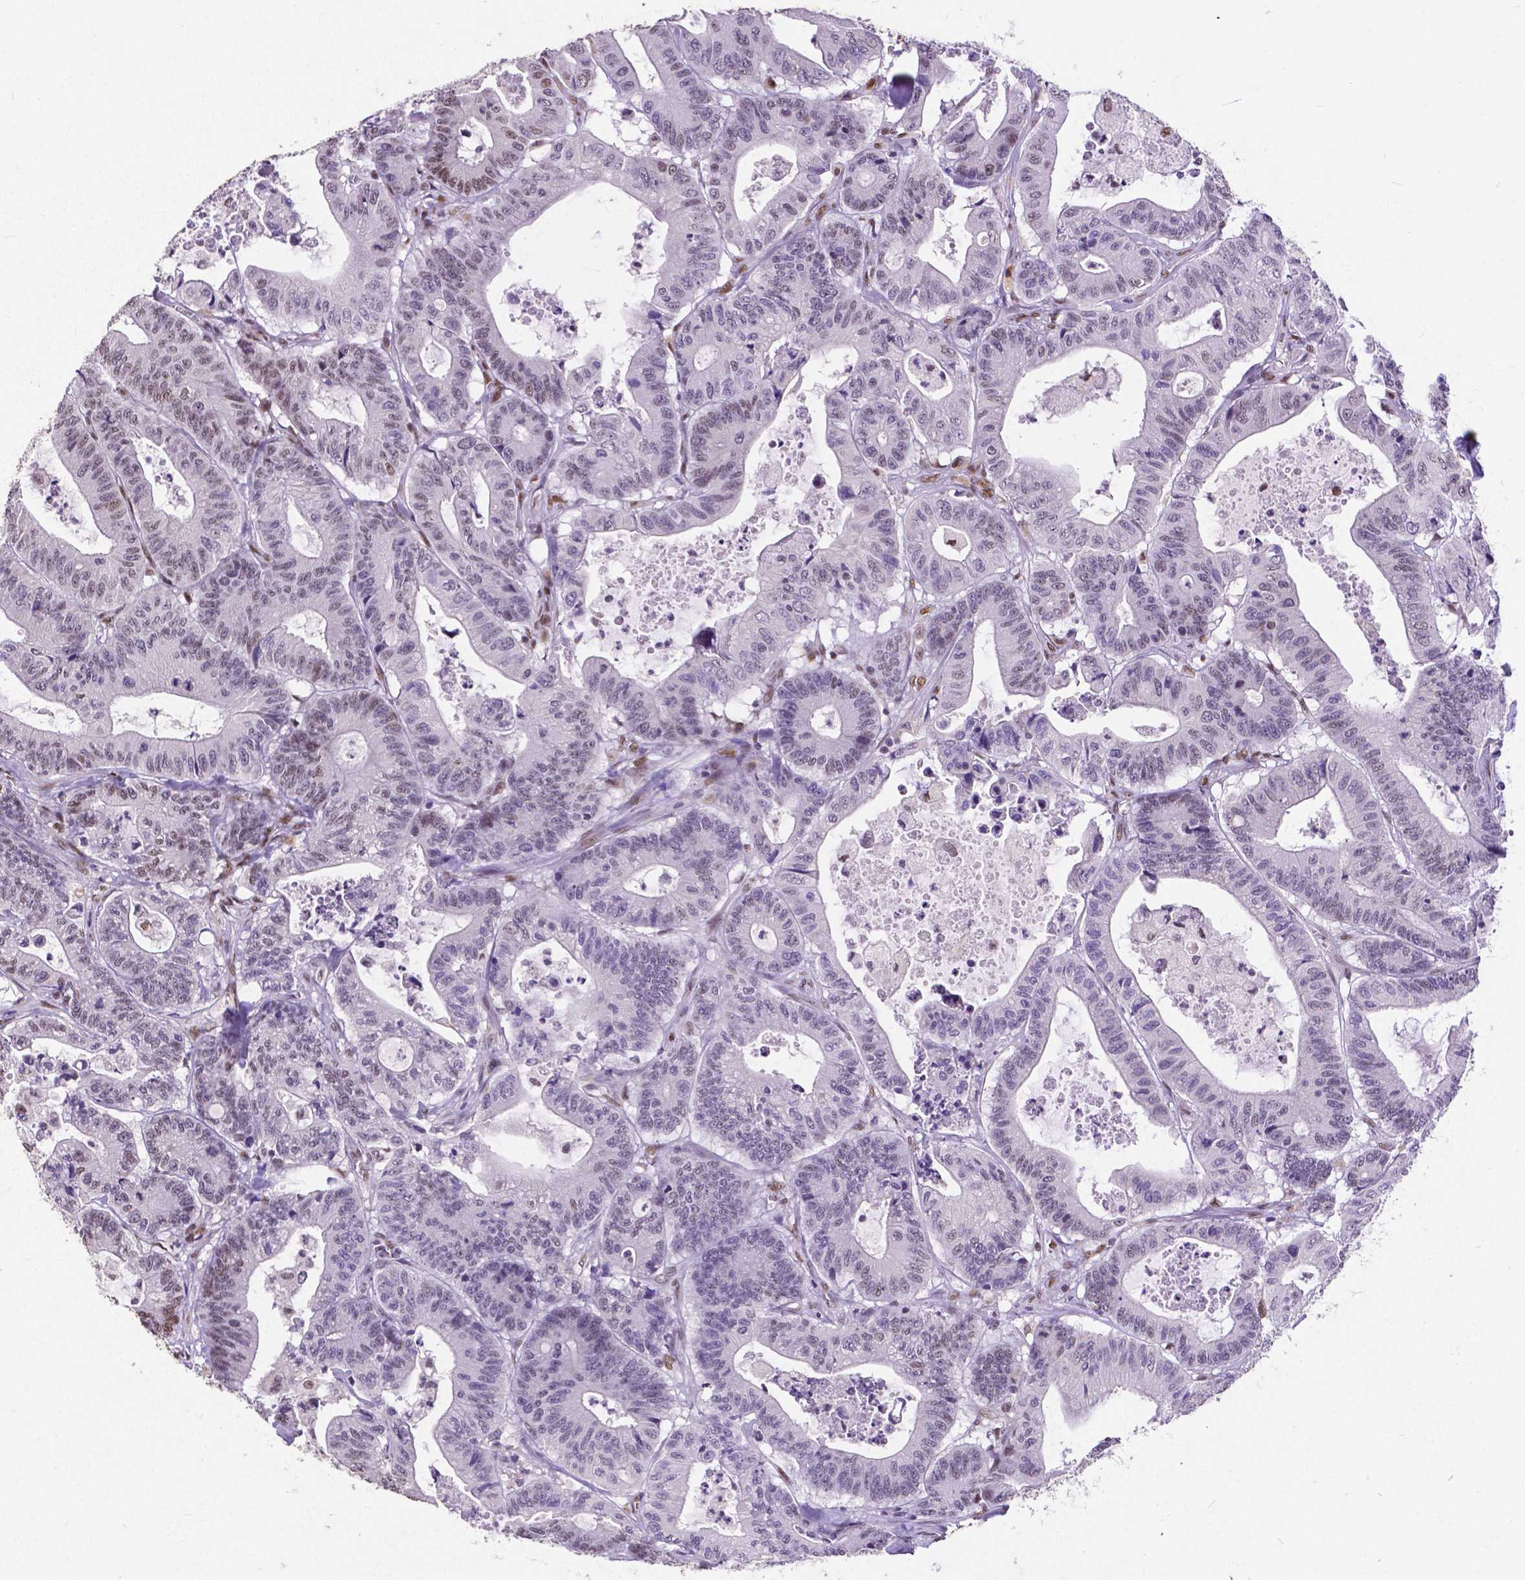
{"staining": {"intensity": "weak", "quantity": "<25%", "location": "nuclear"}, "tissue": "colorectal cancer", "cell_type": "Tumor cells", "image_type": "cancer", "snomed": [{"axis": "morphology", "description": "Adenocarcinoma, NOS"}, {"axis": "topography", "description": "Colon"}], "caption": "The immunohistochemistry histopathology image has no significant positivity in tumor cells of colorectal cancer tissue. (Immunohistochemistry, brightfield microscopy, high magnification).", "gene": "ATRX", "patient": {"sex": "female", "age": 84}}